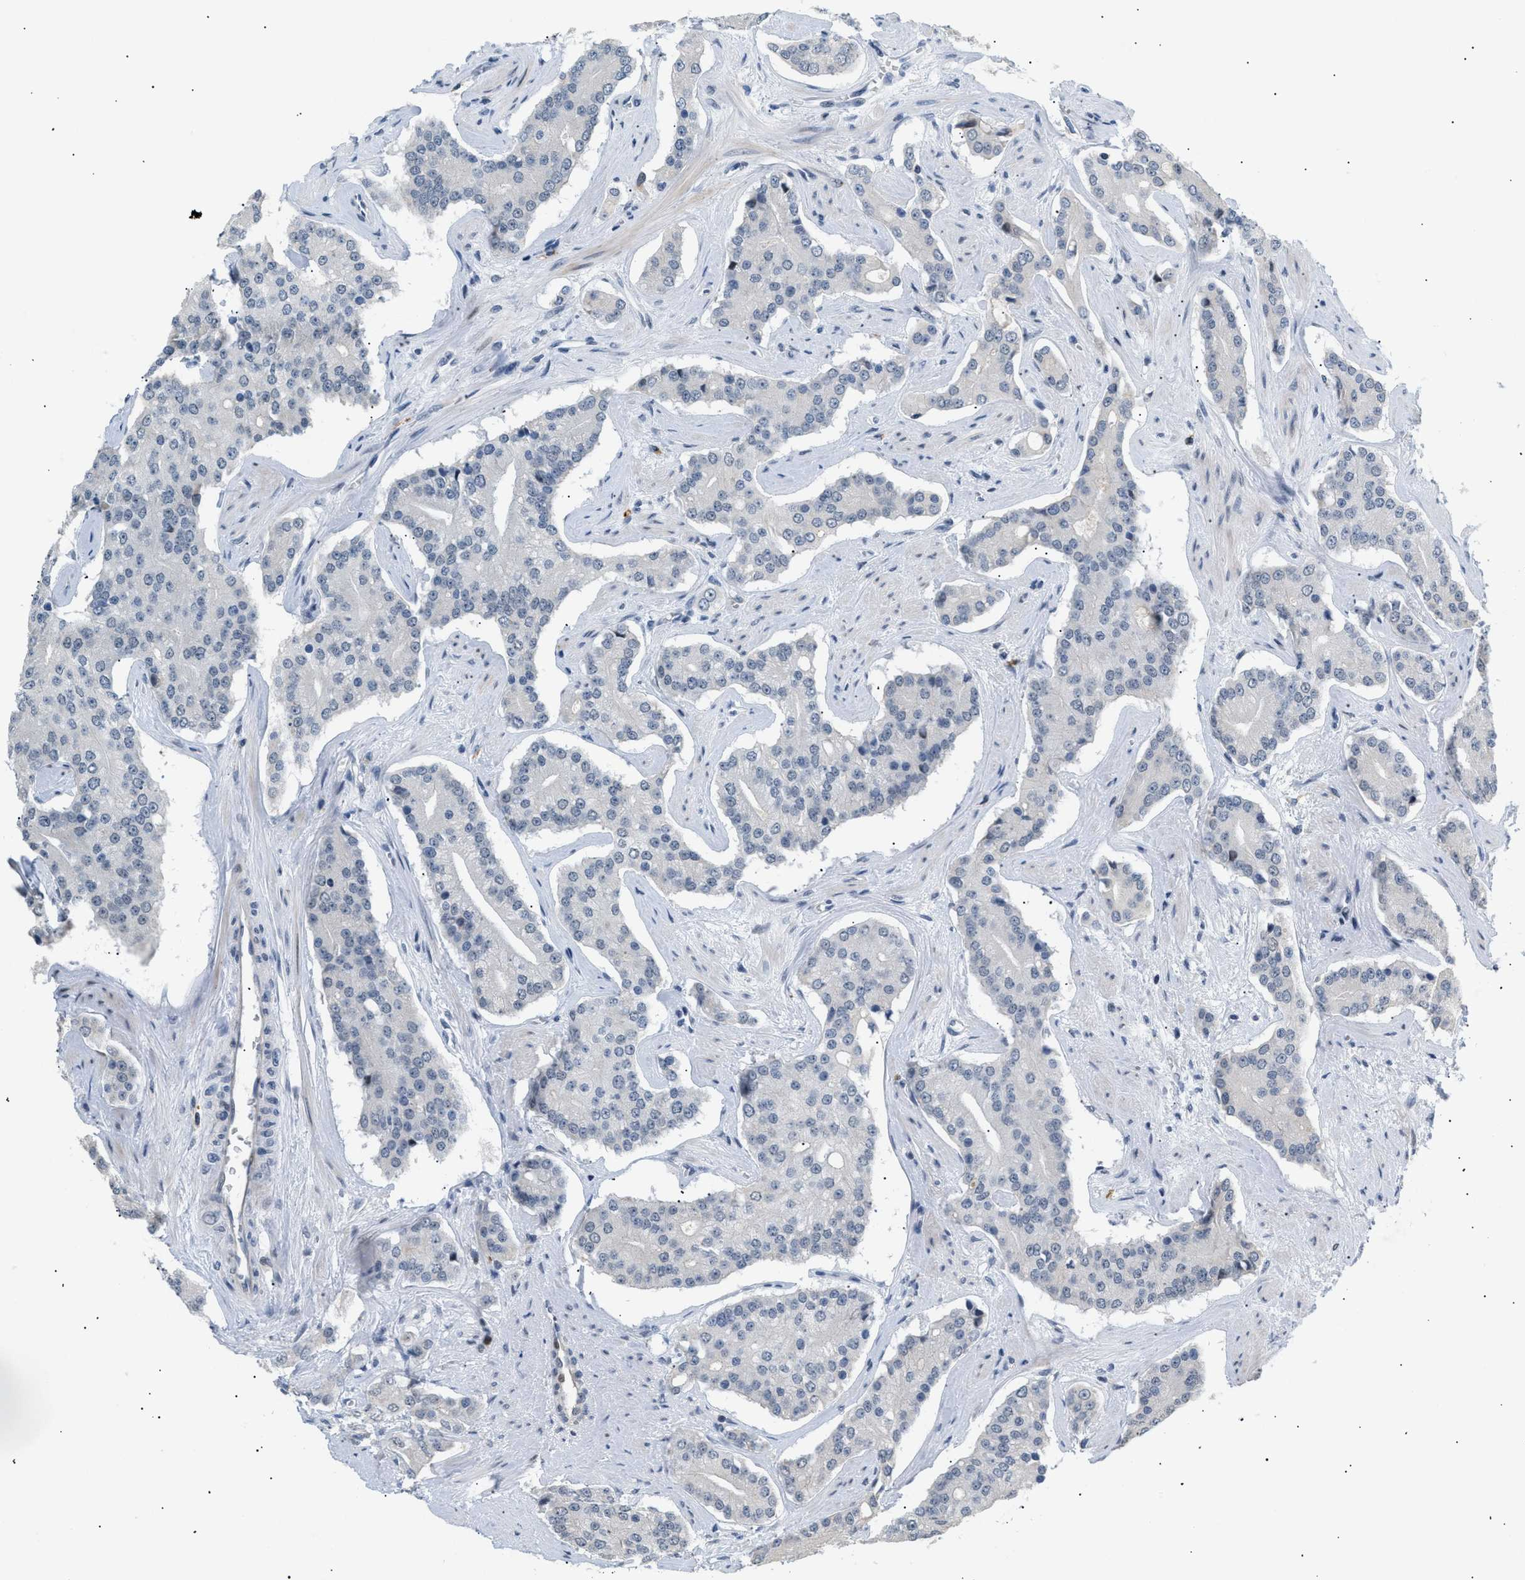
{"staining": {"intensity": "negative", "quantity": "none", "location": "none"}, "tissue": "prostate cancer", "cell_type": "Tumor cells", "image_type": "cancer", "snomed": [{"axis": "morphology", "description": "Adenocarcinoma, High grade"}, {"axis": "topography", "description": "Prostate"}], "caption": "High-grade adenocarcinoma (prostate) was stained to show a protein in brown. There is no significant positivity in tumor cells.", "gene": "KCNC3", "patient": {"sex": "male", "age": 71}}